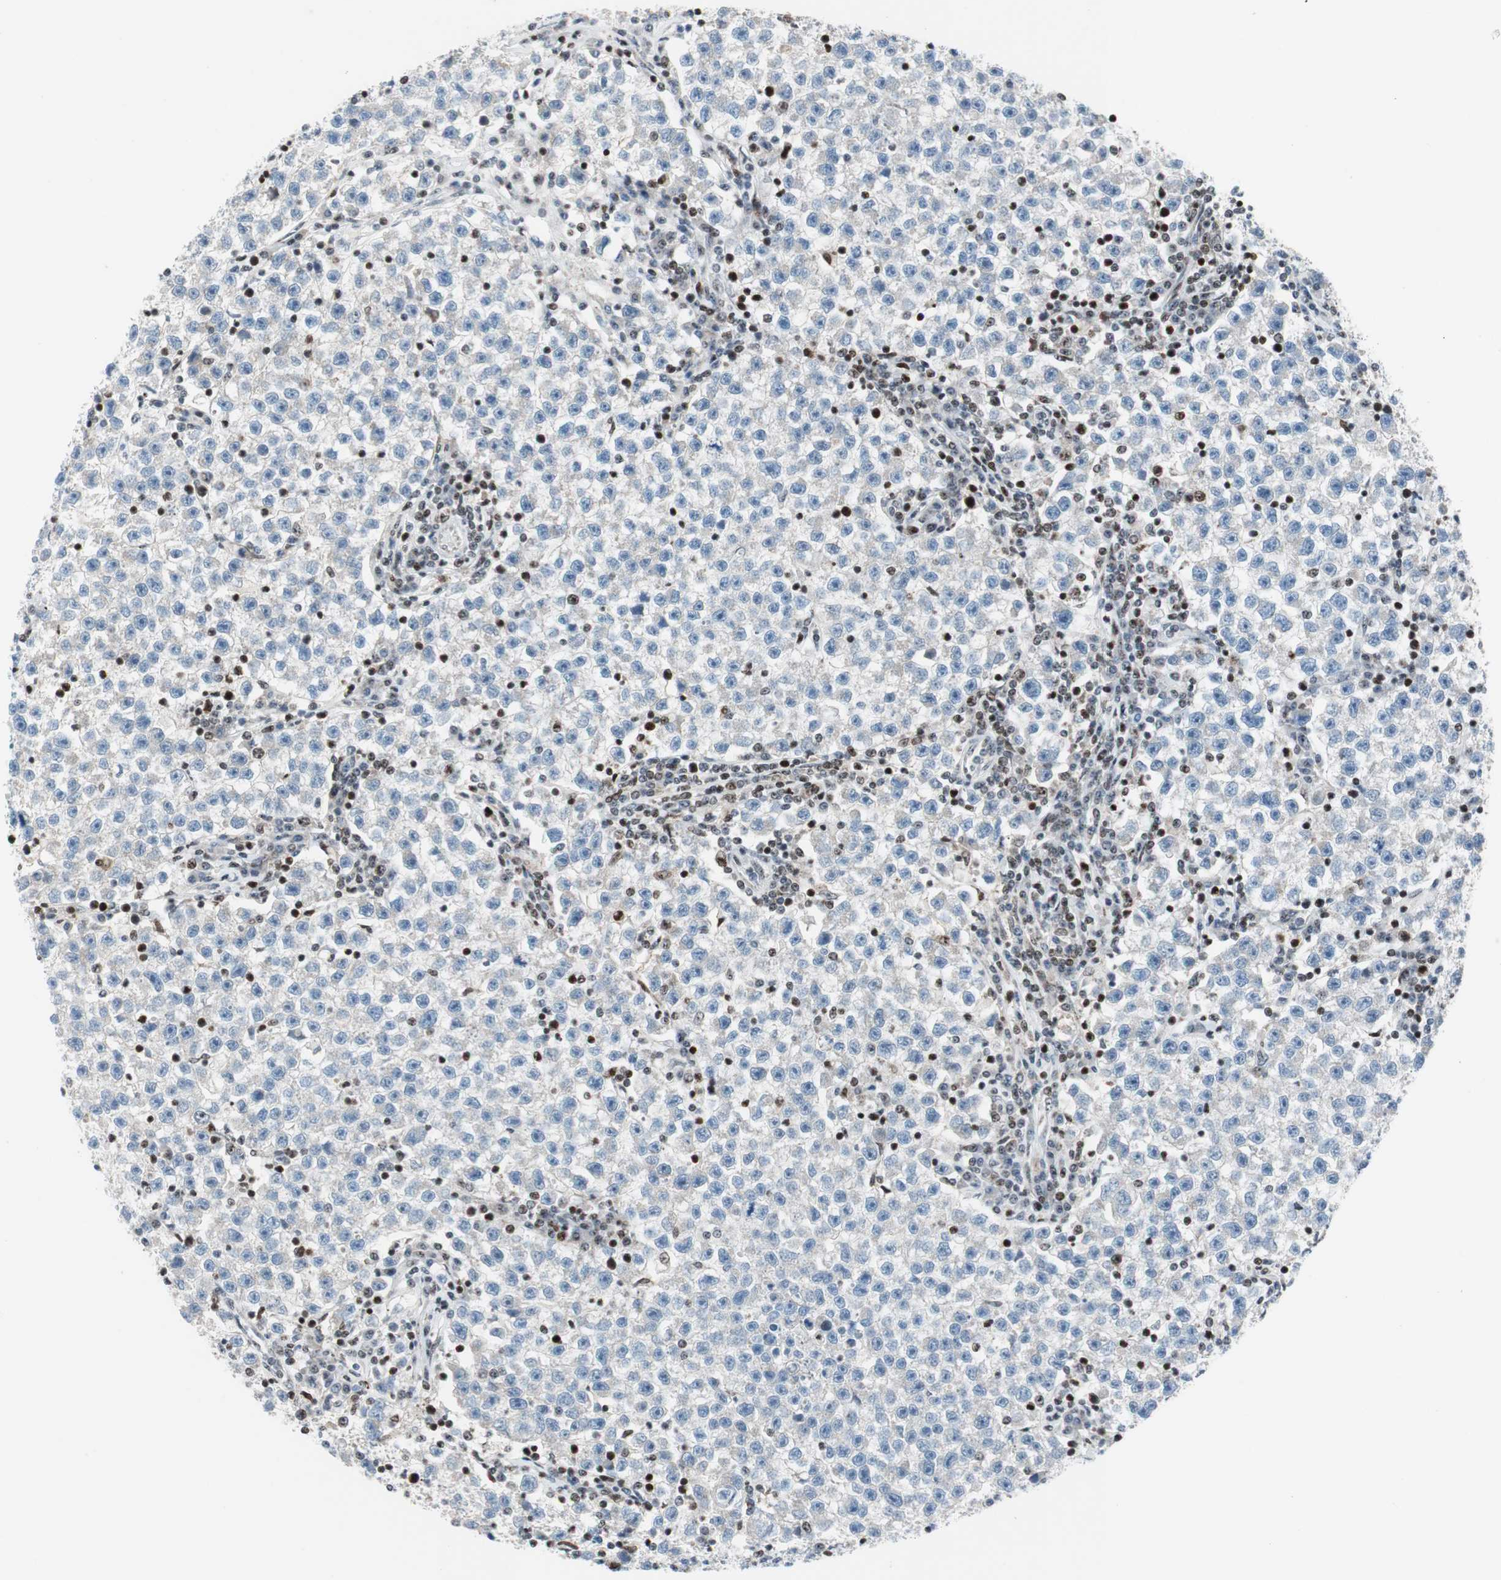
{"staining": {"intensity": "negative", "quantity": "none", "location": "none"}, "tissue": "testis cancer", "cell_type": "Tumor cells", "image_type": "cancer", "snomed": [{"axis": "morphology", "description": "Seminoma, NOS"}, {"axis": "topography", "description": "Testis"}], "caption": "Seminoma (testis) was stained to show a protein in brown. There is no significant expression in tumor cells.", "gene": "RGS10", "patient": {"sex": "male", "age": 22}}